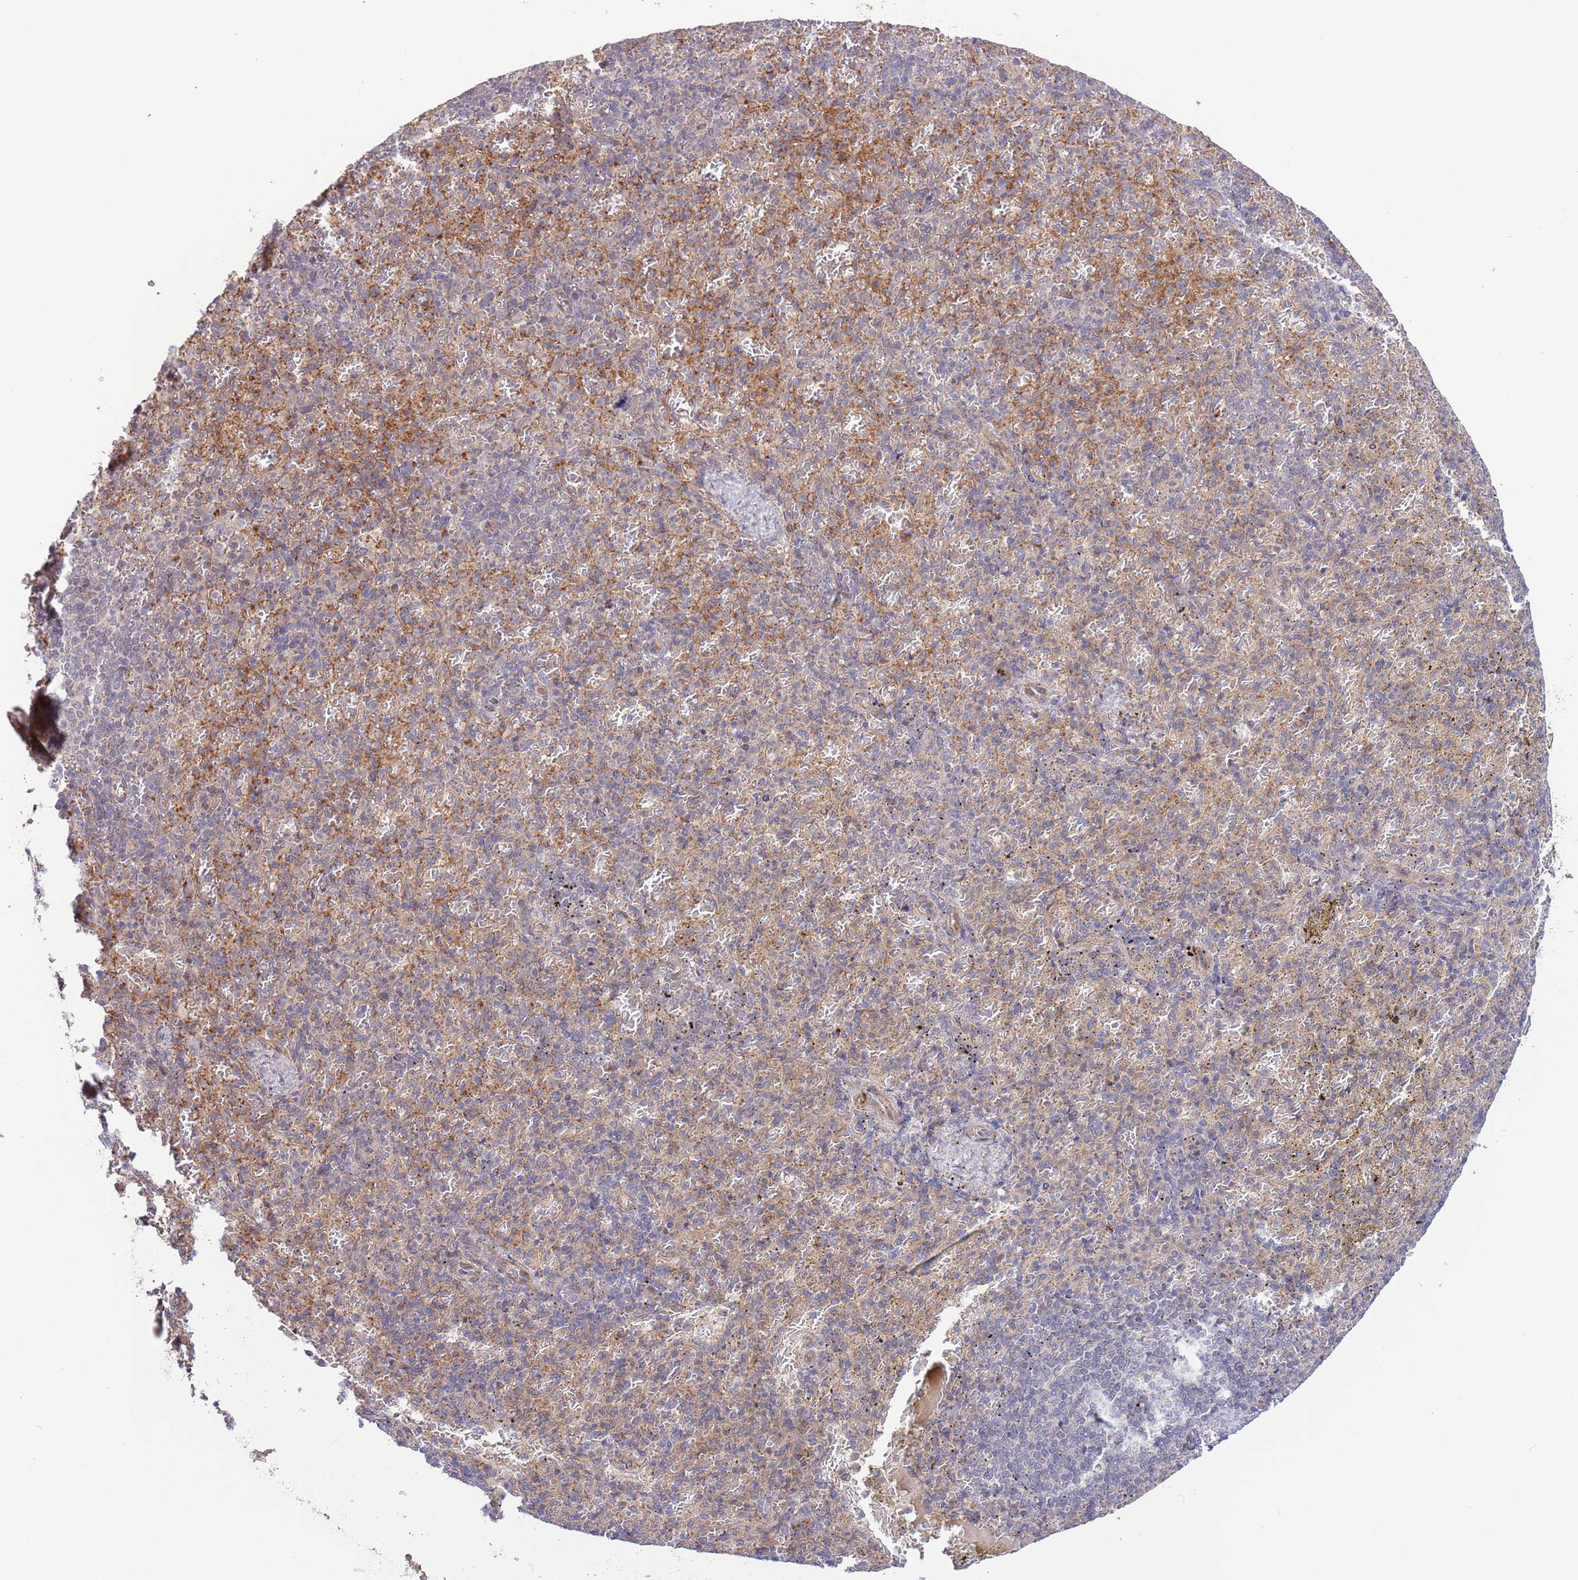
{"staining": {"intensity": "negative", "quantity": "none", "location": "none"}, "tissue": "spleen", "cell_type": "Cells in red pulp", "image_type": "normal", "snomed": [{"axis": "morphology", "description": "Normal tissue, NOS"}, {"axis": "topography", "description": "Spleen"}], "caption": "An image of human spleen is negative for staining in cells in red pulp. The staining is performed using DAB brown chromogen with nuclei counter-stained in using hematoxylin.", "gene": "PRR16", "patient": {"sex": "female", "age": 74}}